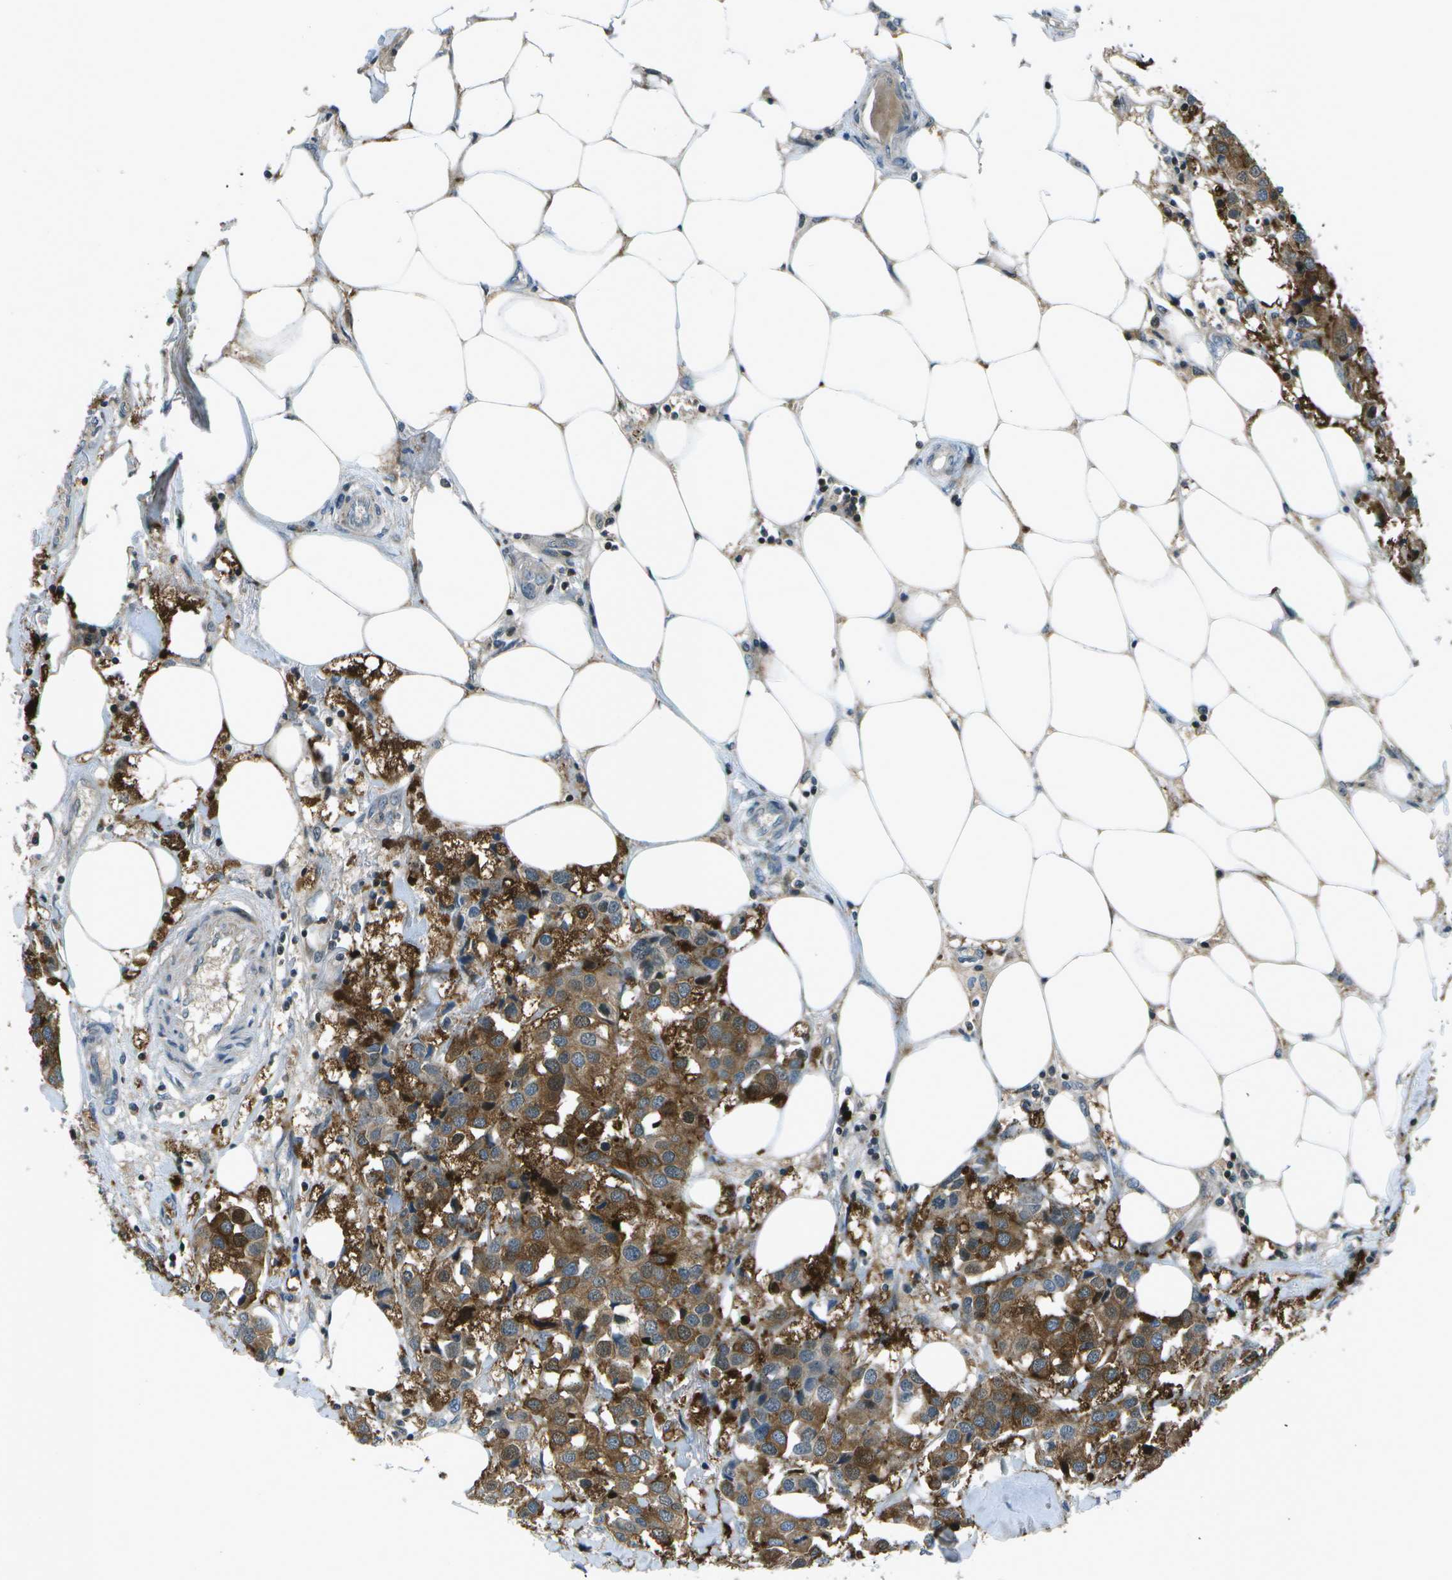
{"staining": {"intensity": "strong", "quantity": ">75%", "location": "cytoplasmic/membranous"}, "tissue": "breast cancer", "cell_type": "Tumor cells", "image_type": "cancer", "snomed": [{"axis": "morphology", "description": "Duct carcinoma"}, {"axis": "topography", "description": "Breast"}], "caption": "Human infiltrating ductal carcinoma (breast) stained with a protein marker demonstrates strong staining in tumor cells.", "gene": "TMEM19", "patient": {"sex": "female", "age": 80}}